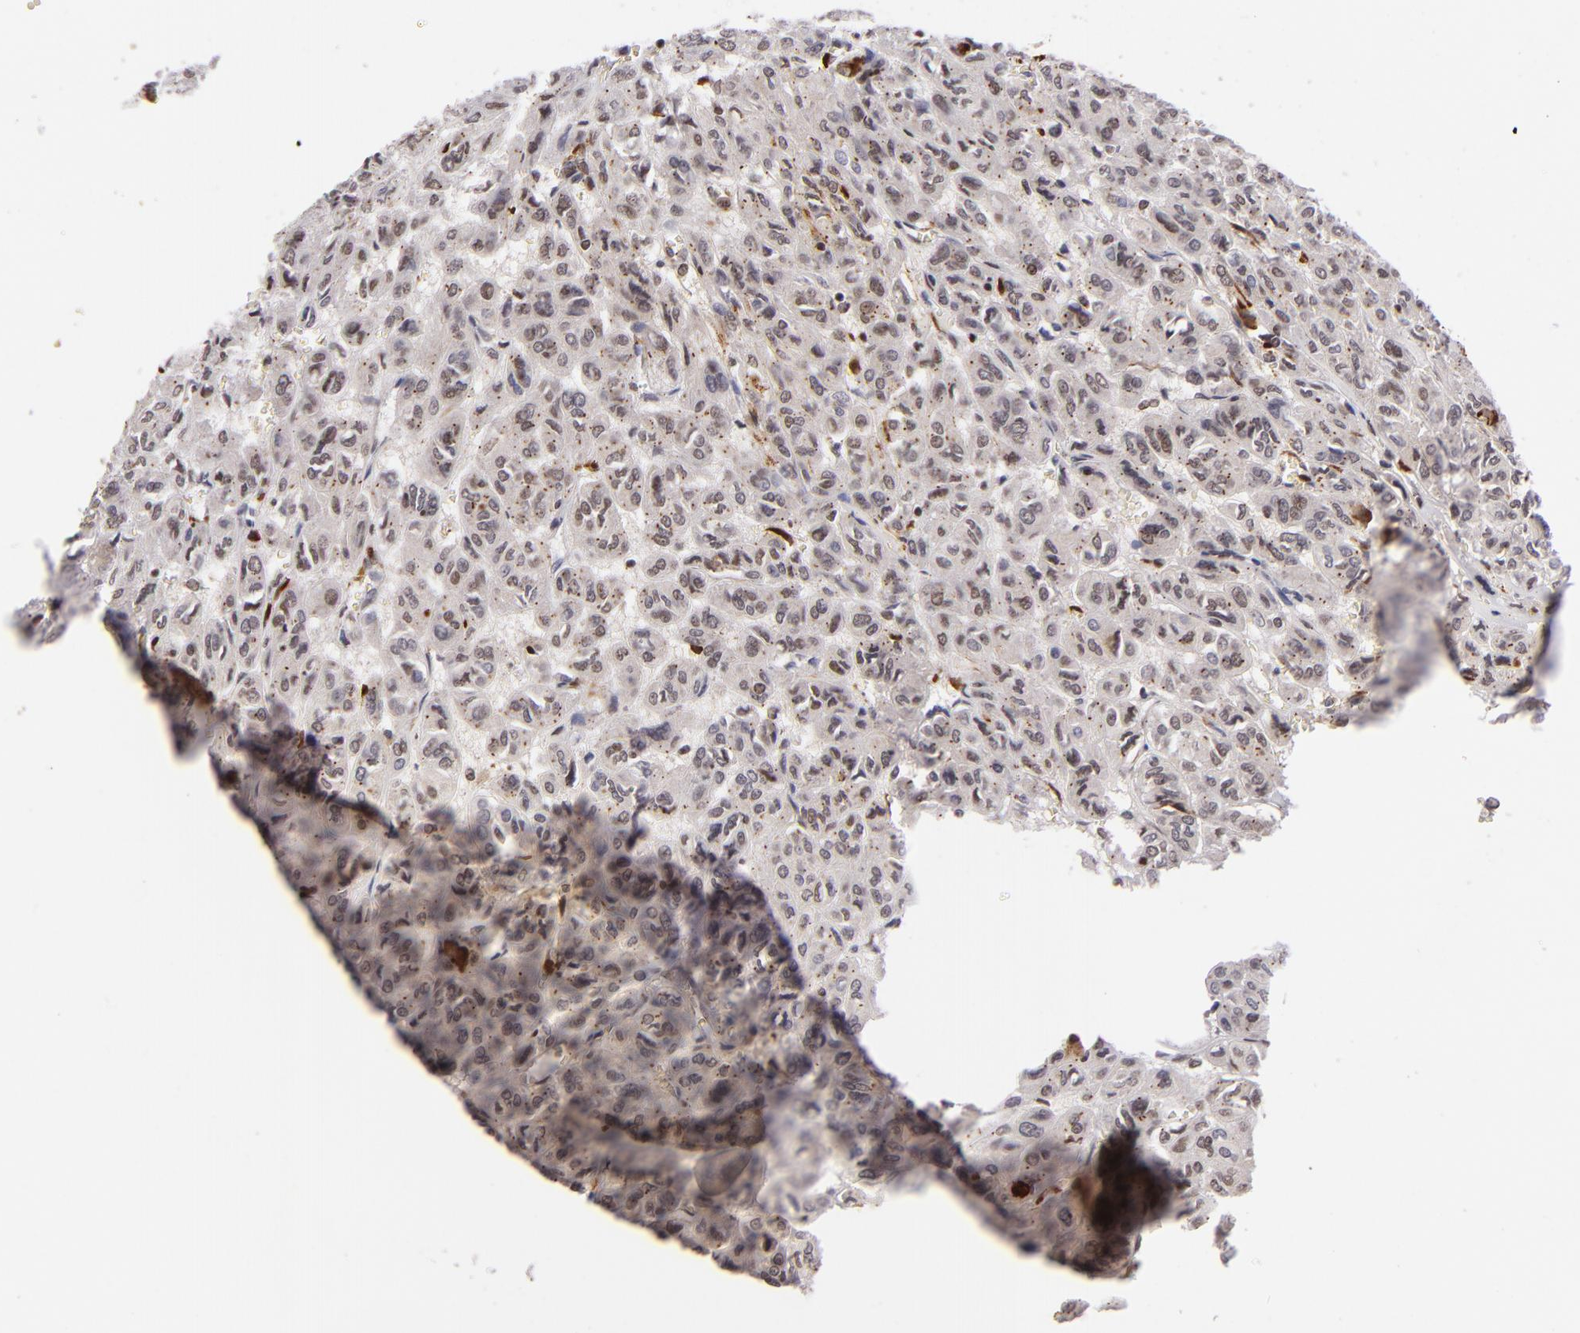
{"staining": {"intensity": "moderate", "quantity": "<25%", "location": "nuclear"}, "tissue": "thyroid cancer", "cell_type": "Tumor cells", "image_type": "cancer", "snomed": [{"axis": "morphology", "description": "Follicular adenoma carcinoma, NOS"}, {"axis": "topography", "description": "Thyroid gland"}], "caption": "Immunohistochemistry (IHC) photomicrograph of neoplastic tissue: human thyroid follicular adenoma carcinoma stained using immunohistochemistry (IHC) displays low levels of moderate protein expression localized specifically in the nuclear of tumor cells, appearing as a nuclear brown color.", "gene": "RXRG", "patient": {"sex": "female", "age": 71}}